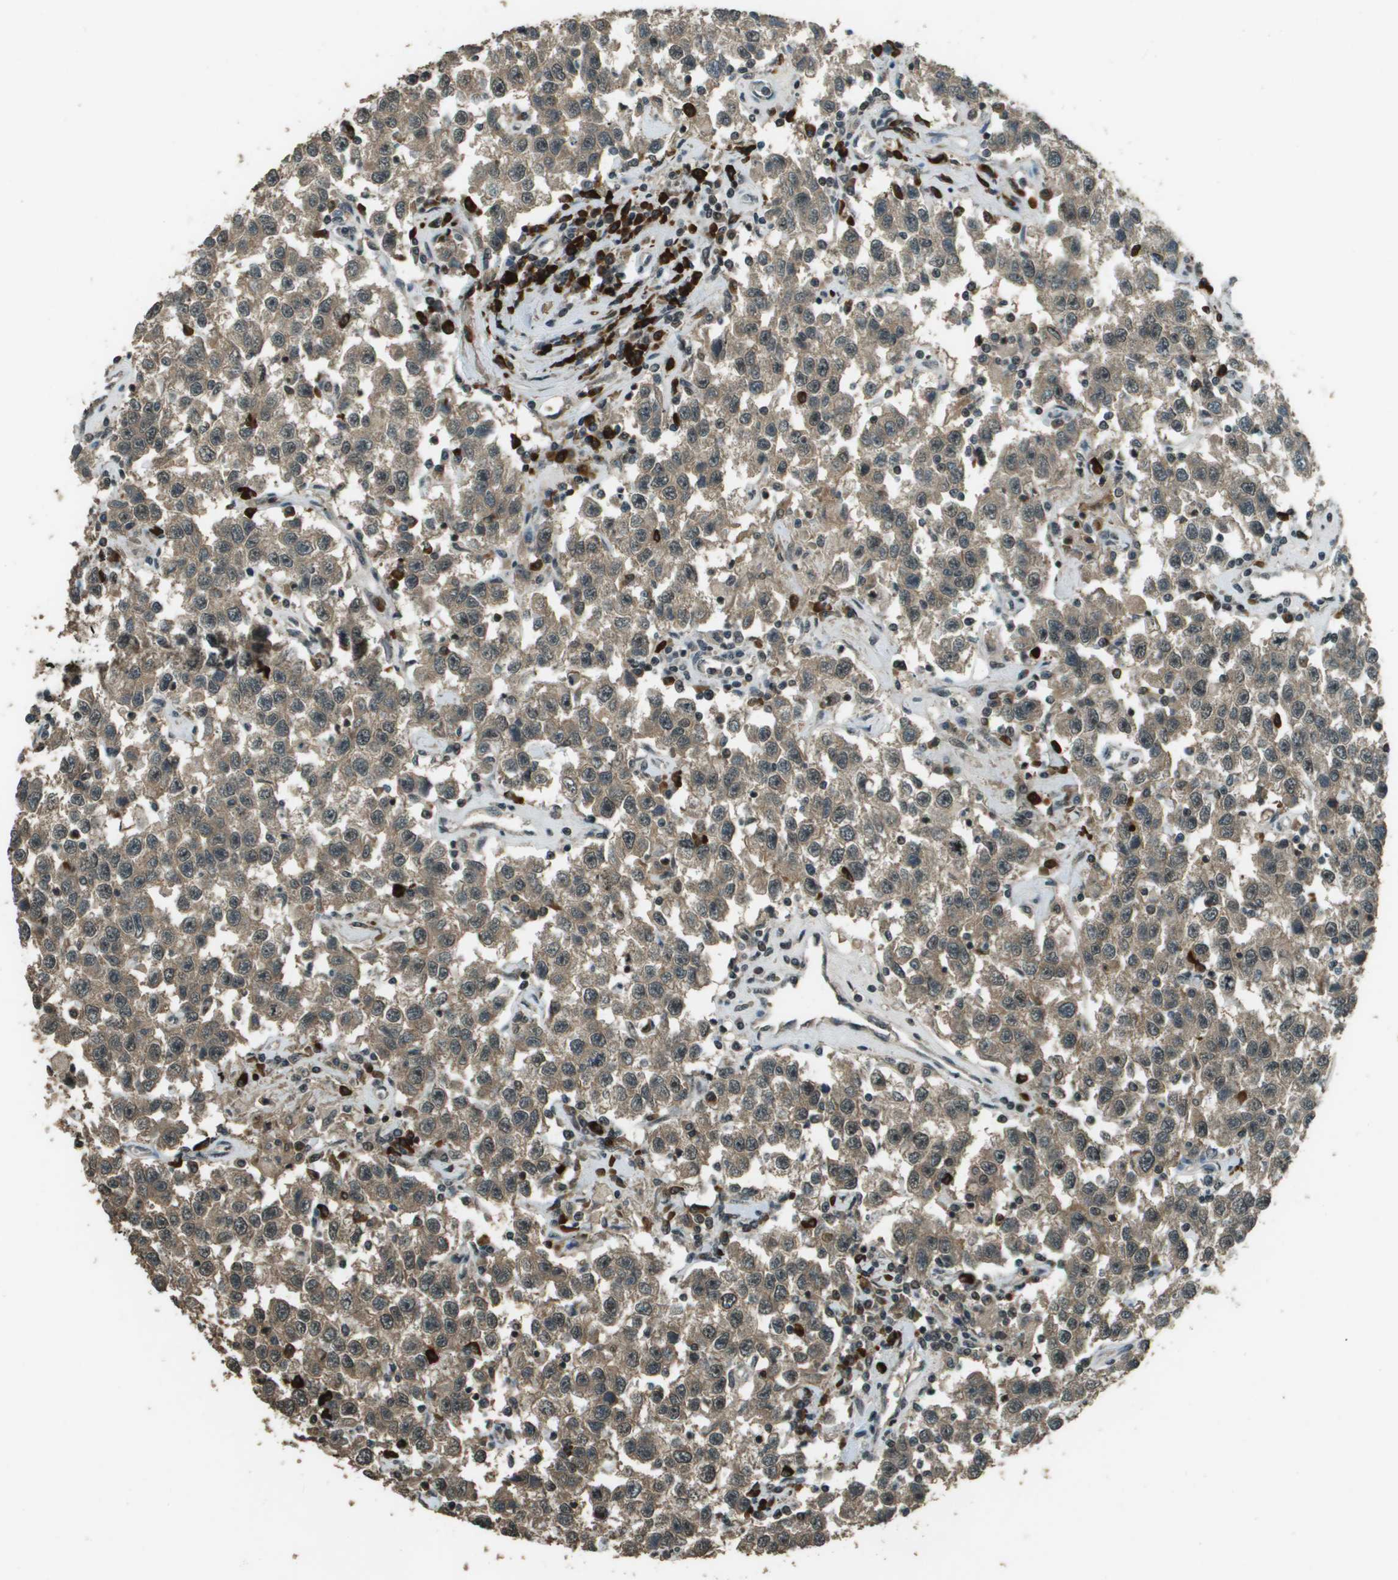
{"staining": {"intensity": "moderate", "quantity": ">75%", "location": "cytoplasmic/membranous"}, "tissue": "testis cancer", "cell_type": "Tumor cells", "image_type": "cancer", "snomed": [{"axis": "morphology", "description": "Seminoma, NOS"}, {"axis": "topography", "description": "Testis"}], "caption": "High-power microscopy captured an IHC photomicrograph of testis cancer, revealing moderate cytoplasmic/membranous expression in about >75% of tumor cells. The protein of interest is stained brown, and the nuclei are stained in blue (DAB (3,3'-diaminobenzidine) IHC with brightfield microscopy, high magnification).", "gene": "SDC3", "patient": {"sex": "male", "age": 41}}